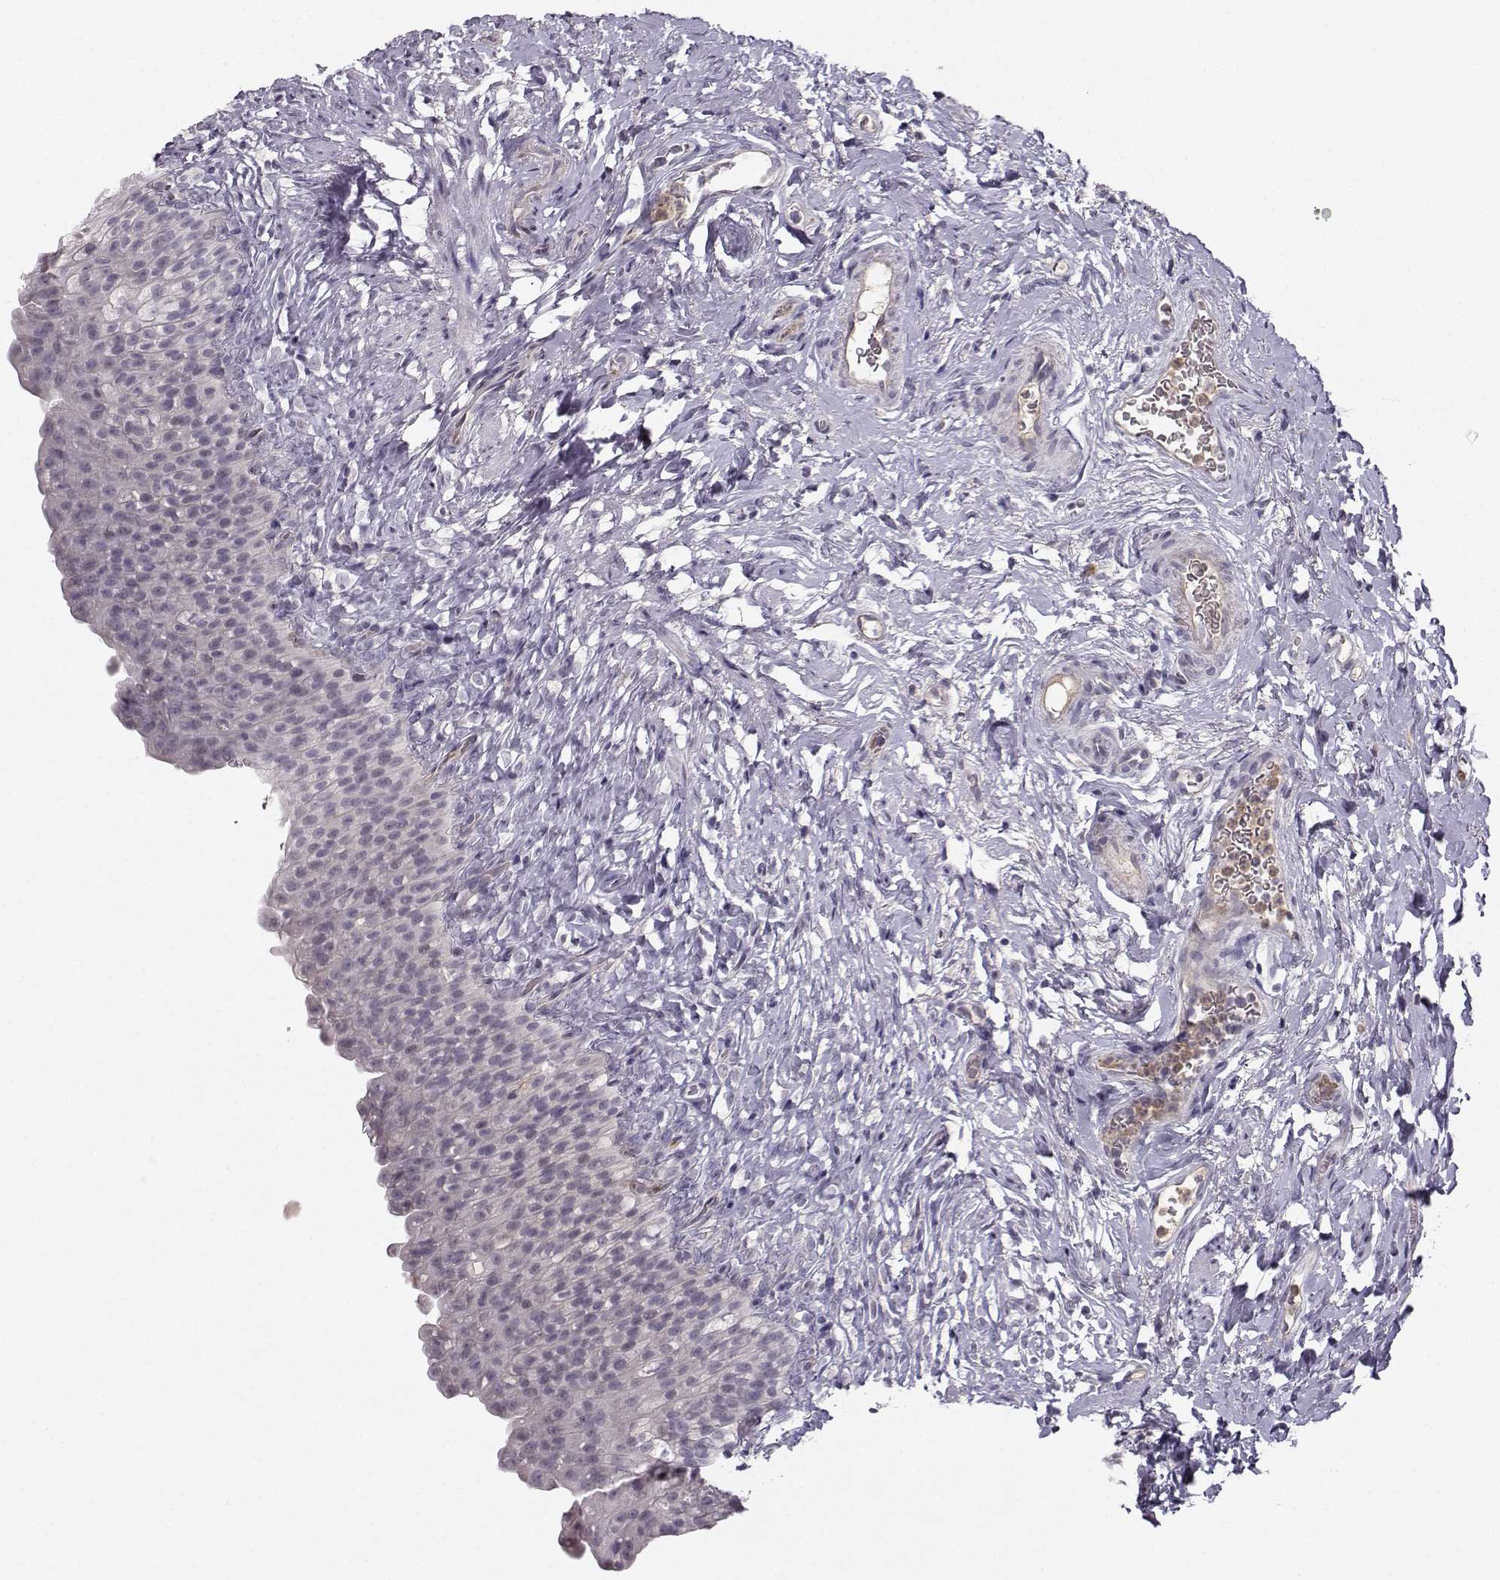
{"staining": {"intensity": "negative", "quantity": "none", "location": "none"}, "tissue": "urinary bladder", "cell_type": "Urothelial cells", "image_type": "normal", "snomed": [{"axis": "morphology", "description": "Normal tissue, NOS"}, {"axis": "topography", "description": "Urinary bladder"}], "caption": "Image shows no protein expression in urothelial cells of unremarkable urinary bladder. The staining was performed using DAB to visualize the protein expression in brown, while the nuclei were stained in blue with hematoxylin (Magnification: 20x).", "gene": "OPRD1", "patient": {"sex": "male", "age": 76}}